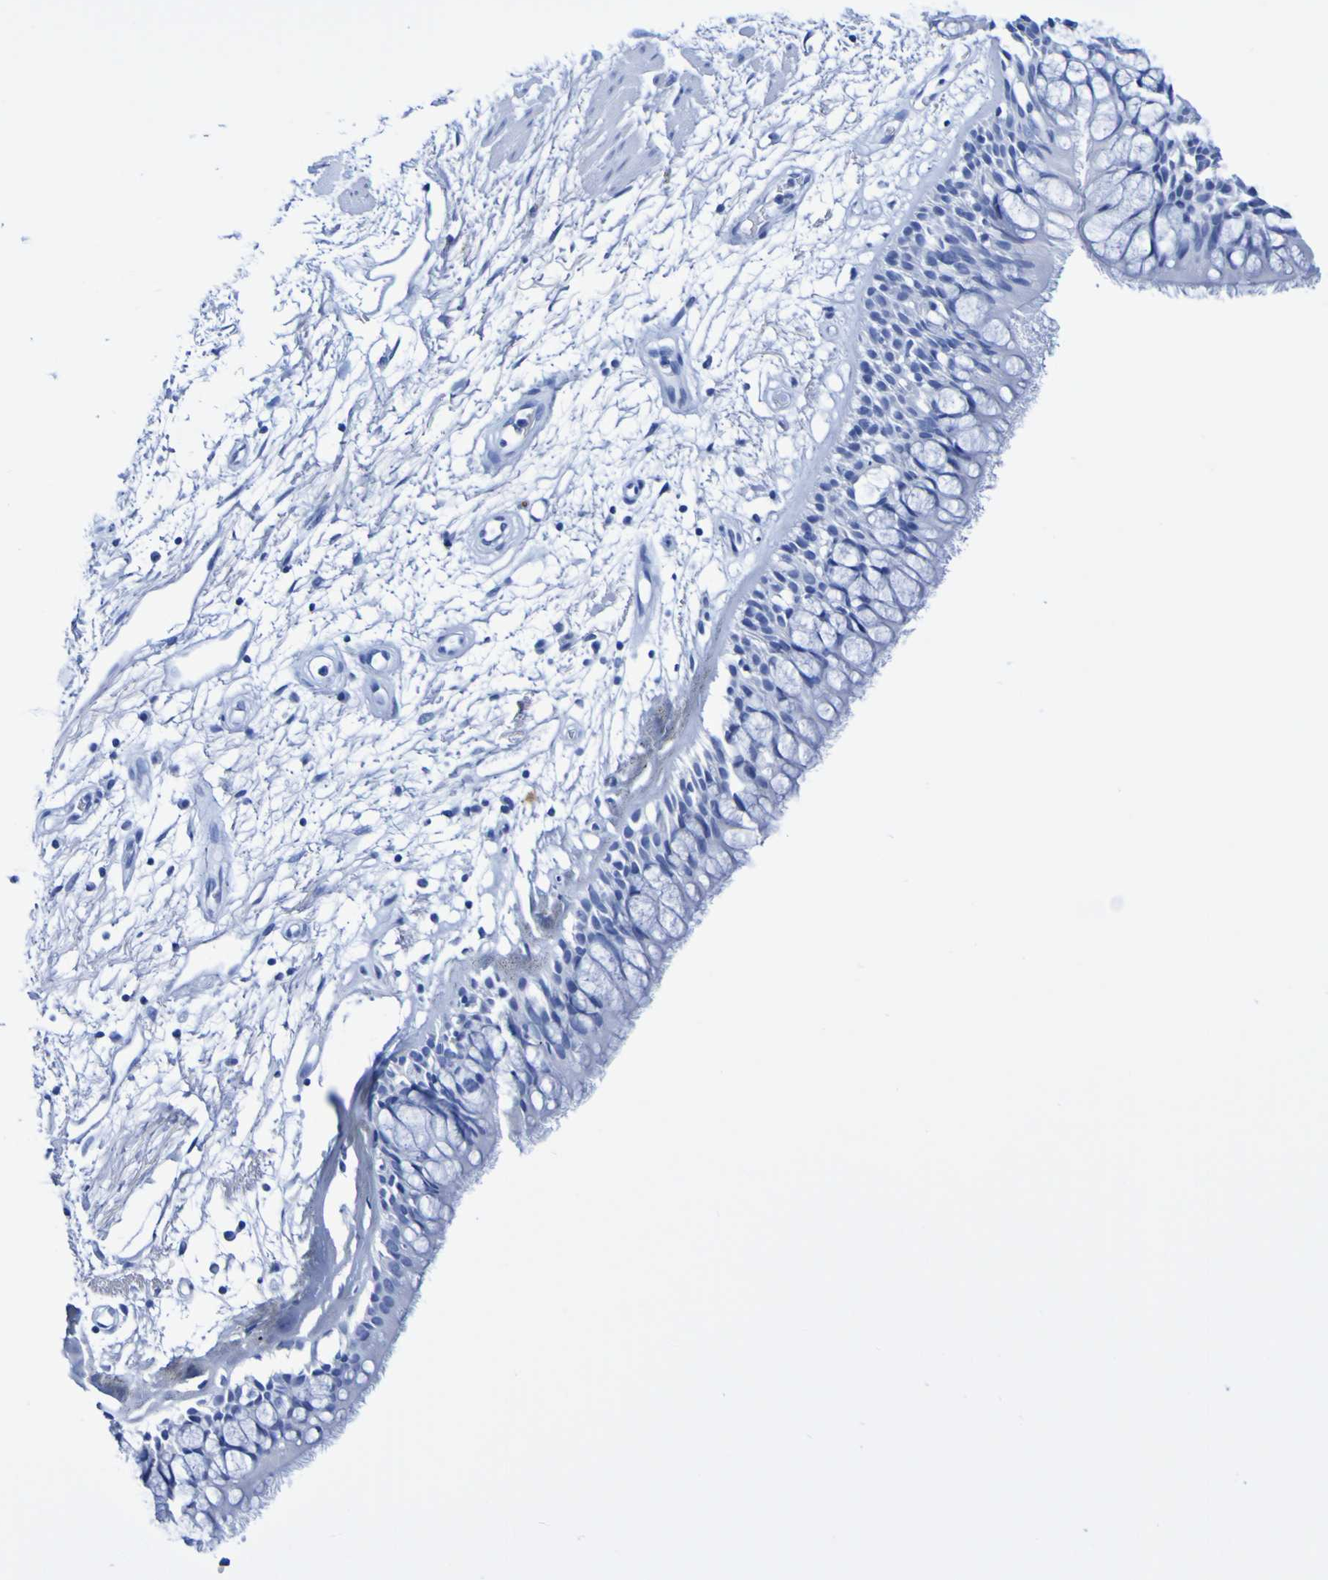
{"staining": {"intensity": "negative", "quantity": "none", "location": "none"}, "tissue": "bronchus", "cell_type": "Respiratory epithelial cells", "image_type": "normal", "snomed": [{"axis": "morphology", "description": "Normal tissue, NOS"}, {"axis": "morphology", "description": "Adenocarcinoma, NOS"}, {"axis": "topography", "description": "Bronchus"}, {"axis": "topography", "description": "Lung"}], "caption": "Respiratory epithelial cells show no significant expression in normal bronchus. (DAB immunohistochemistry with hematoxylin counter stain).", "gene": "DPEP1", "patient": {"sex": "female", "age": 54}}